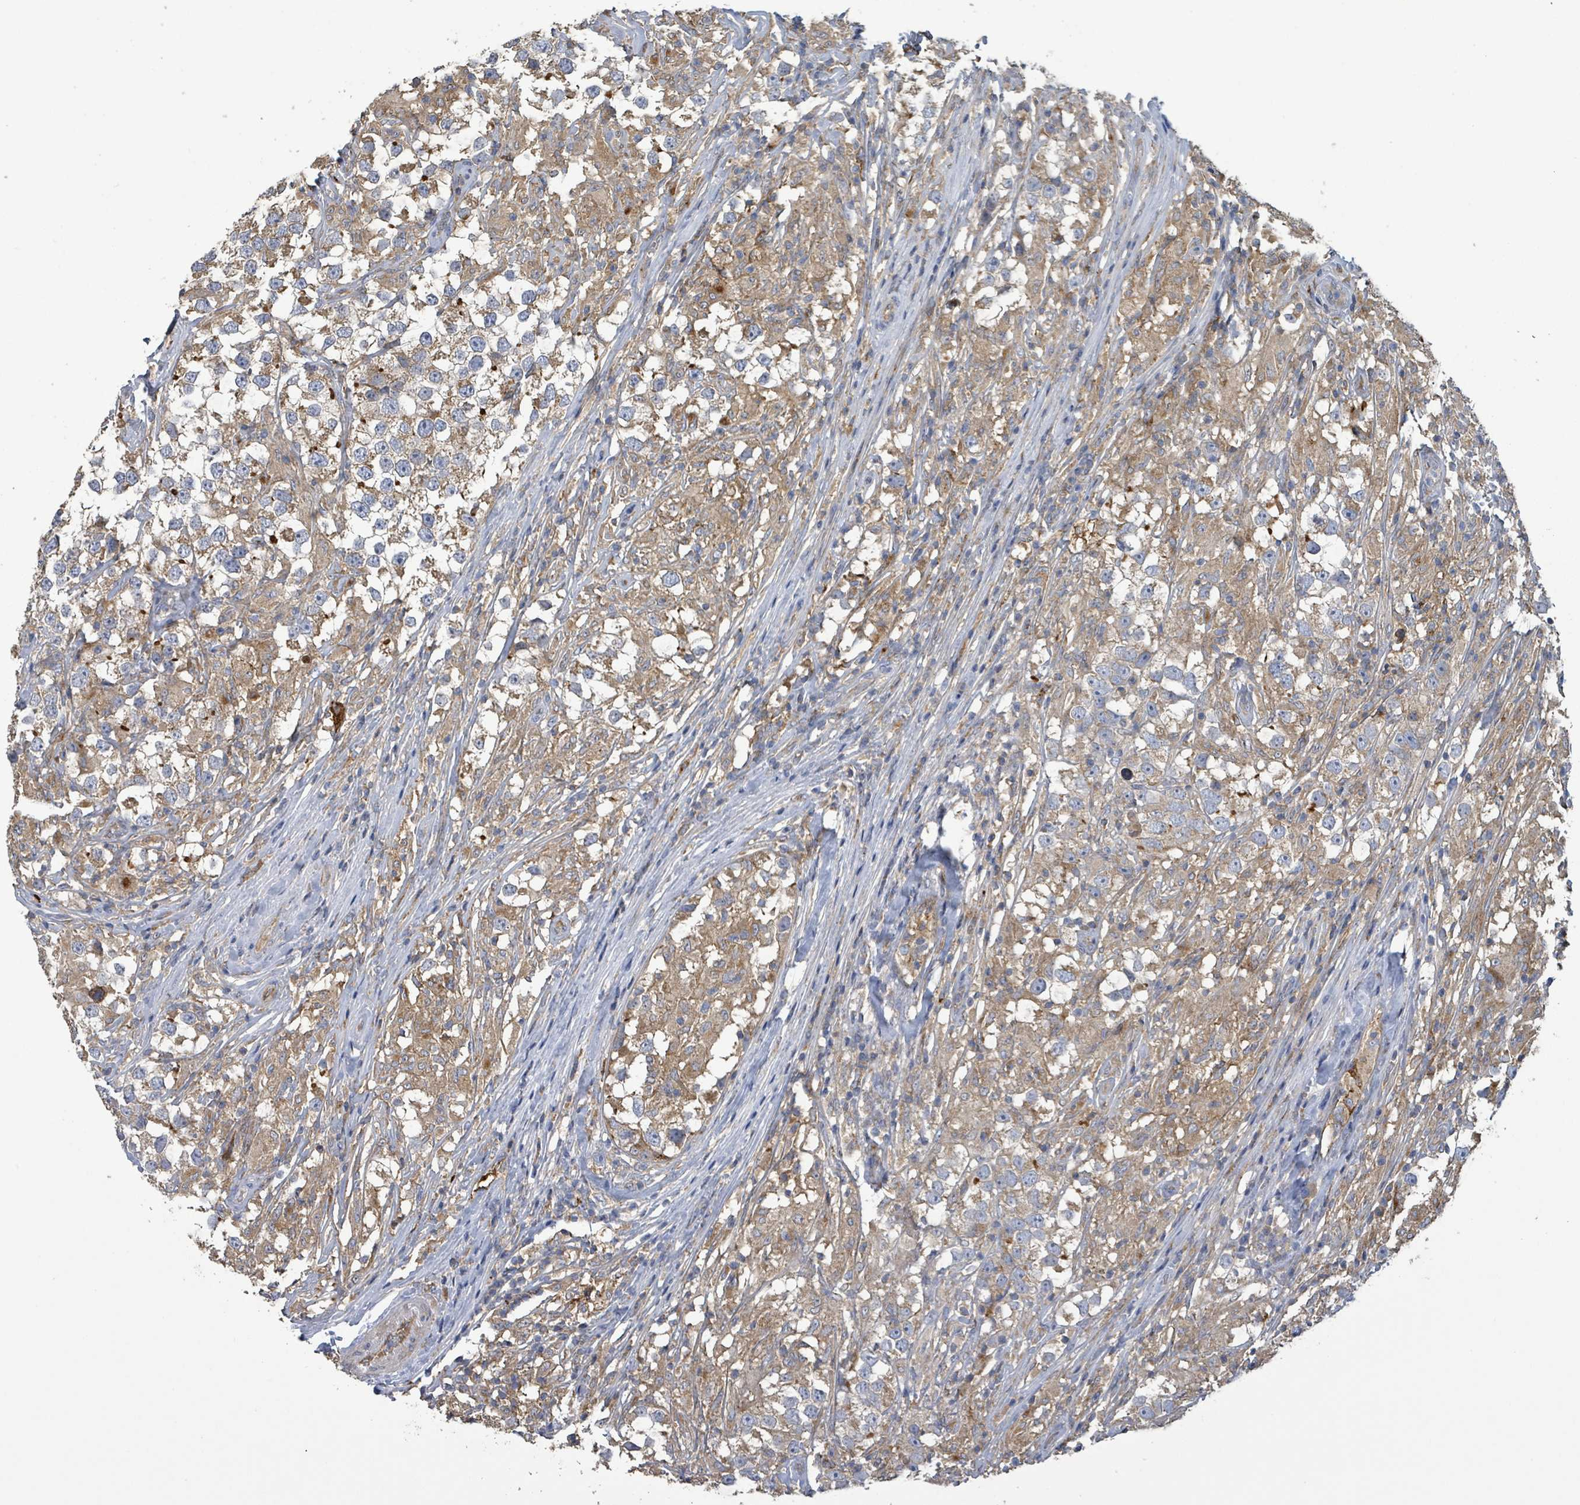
{"staining": {"intensity": "moderate", "quantity": ">75%", "location": "cytoplasmic/membranous"}, "tissue": "testis cancer", "cell_type": "Tumor cells", "image_type": "cancer", "snomed": [{"axis": "morphology", "description": "Seminoma, NOS"}, {"axis": "topography", "description": "Testis"}], "caption": "Testis cancer (seminoma) was stained to show a protein in brown. There is medium levels of moderate cytoplasmic/membranous expression in approximately >75% of tumor cells.", "gene": "PLAAT1", "patient": {"sex": "male", "age": 46}}